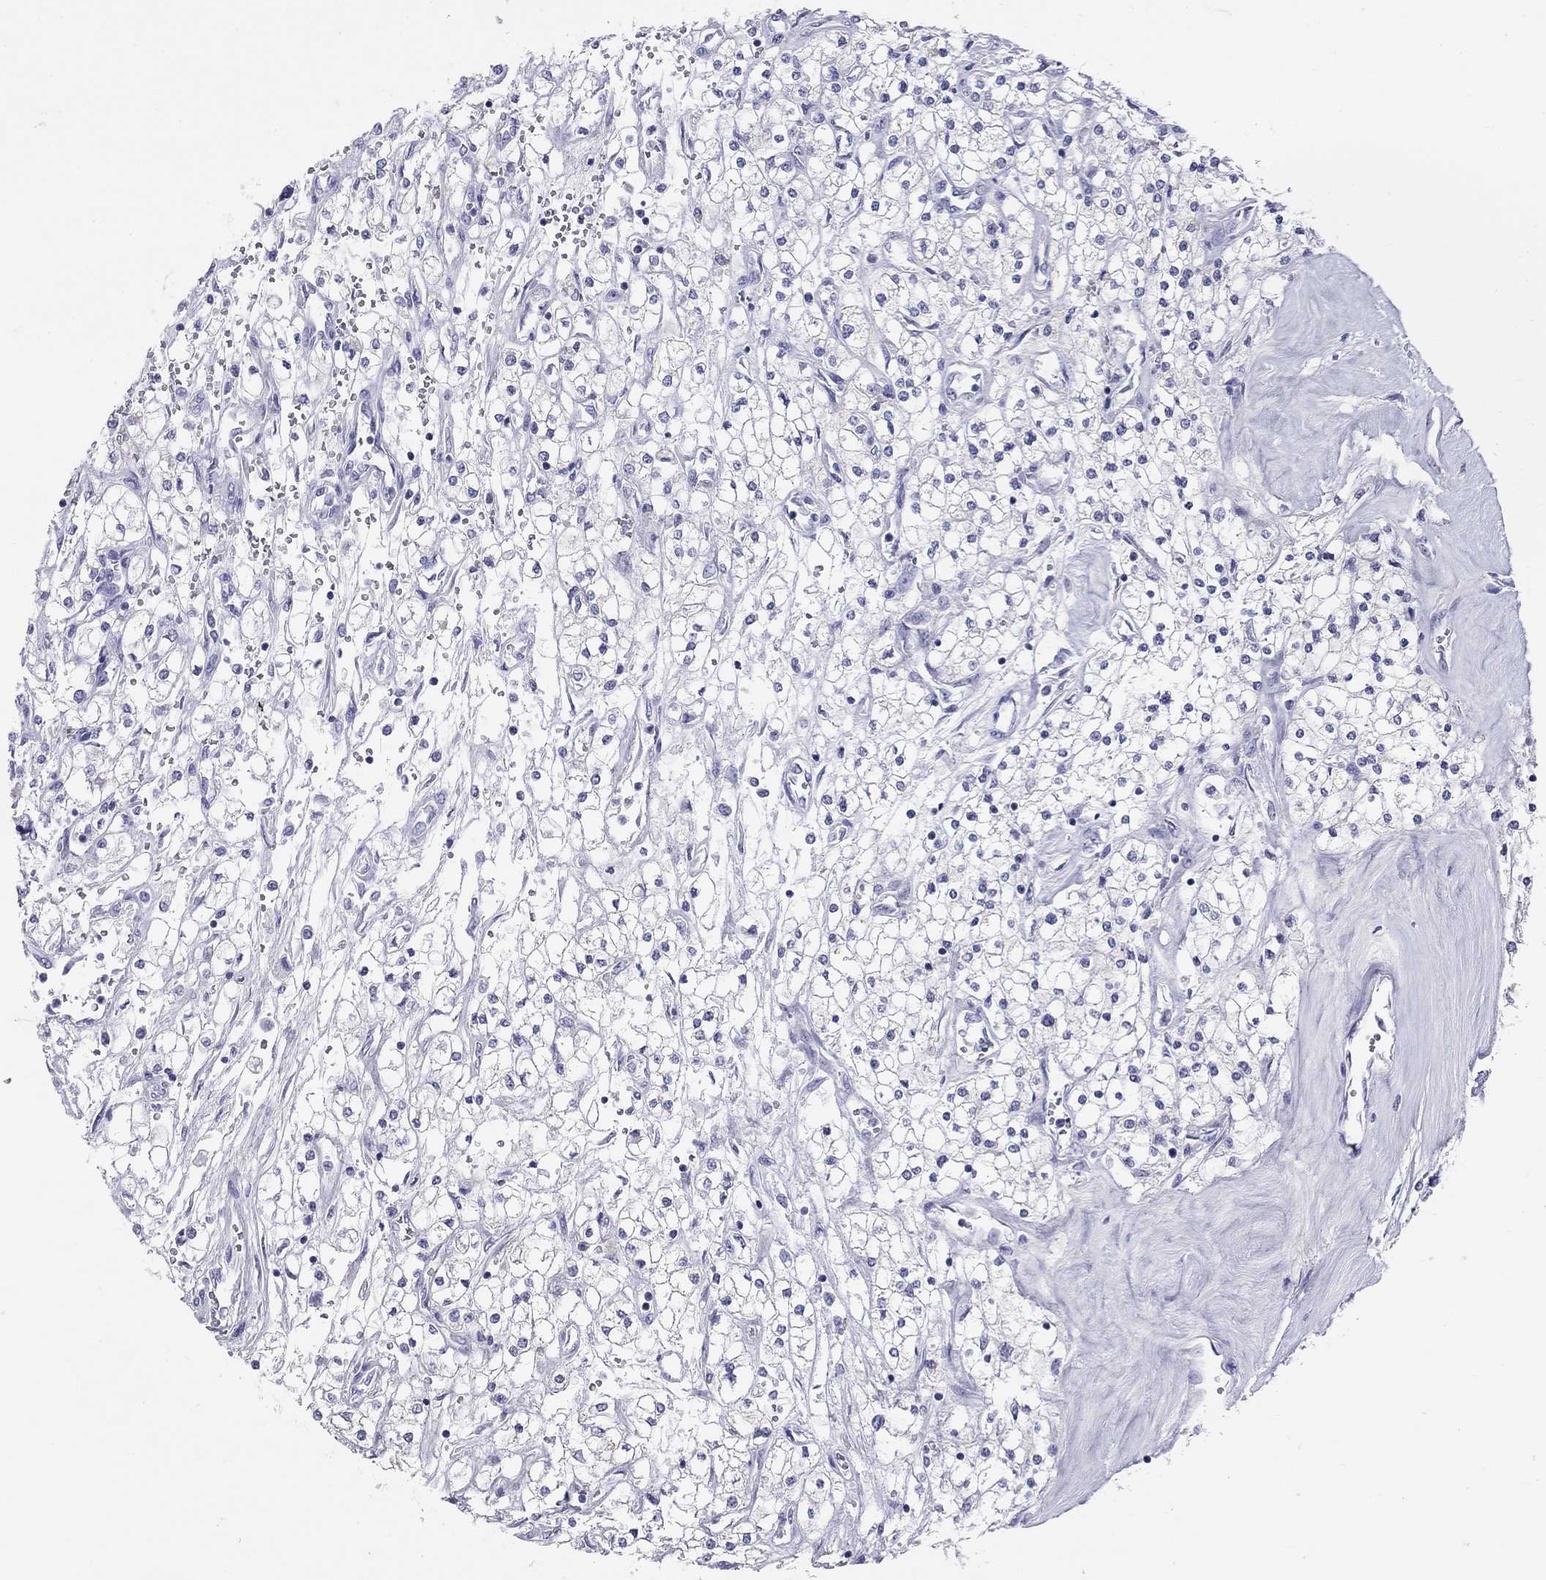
{"staining": {"intensity": "negative", "quantity": "none", "location": "none"}, "tissue": "renal cancer", "cell_type": "Tumor cells", "image_type": "cancer", "snomed": [{"axis": "morphology", "description": "Adenocarcinoma, NOS"}, {"axis": "topography", "description": "Kidney"}], "caption": "IHC photomicrograph of neoplastic tissue: human renal adenocarcinoma stained with DAB (3,3'-diaminobenzidine) displays no significant protein expression in tumor cells.", "gene": "DPY19L2", "patient": {"sex": "male", "age": 80}}